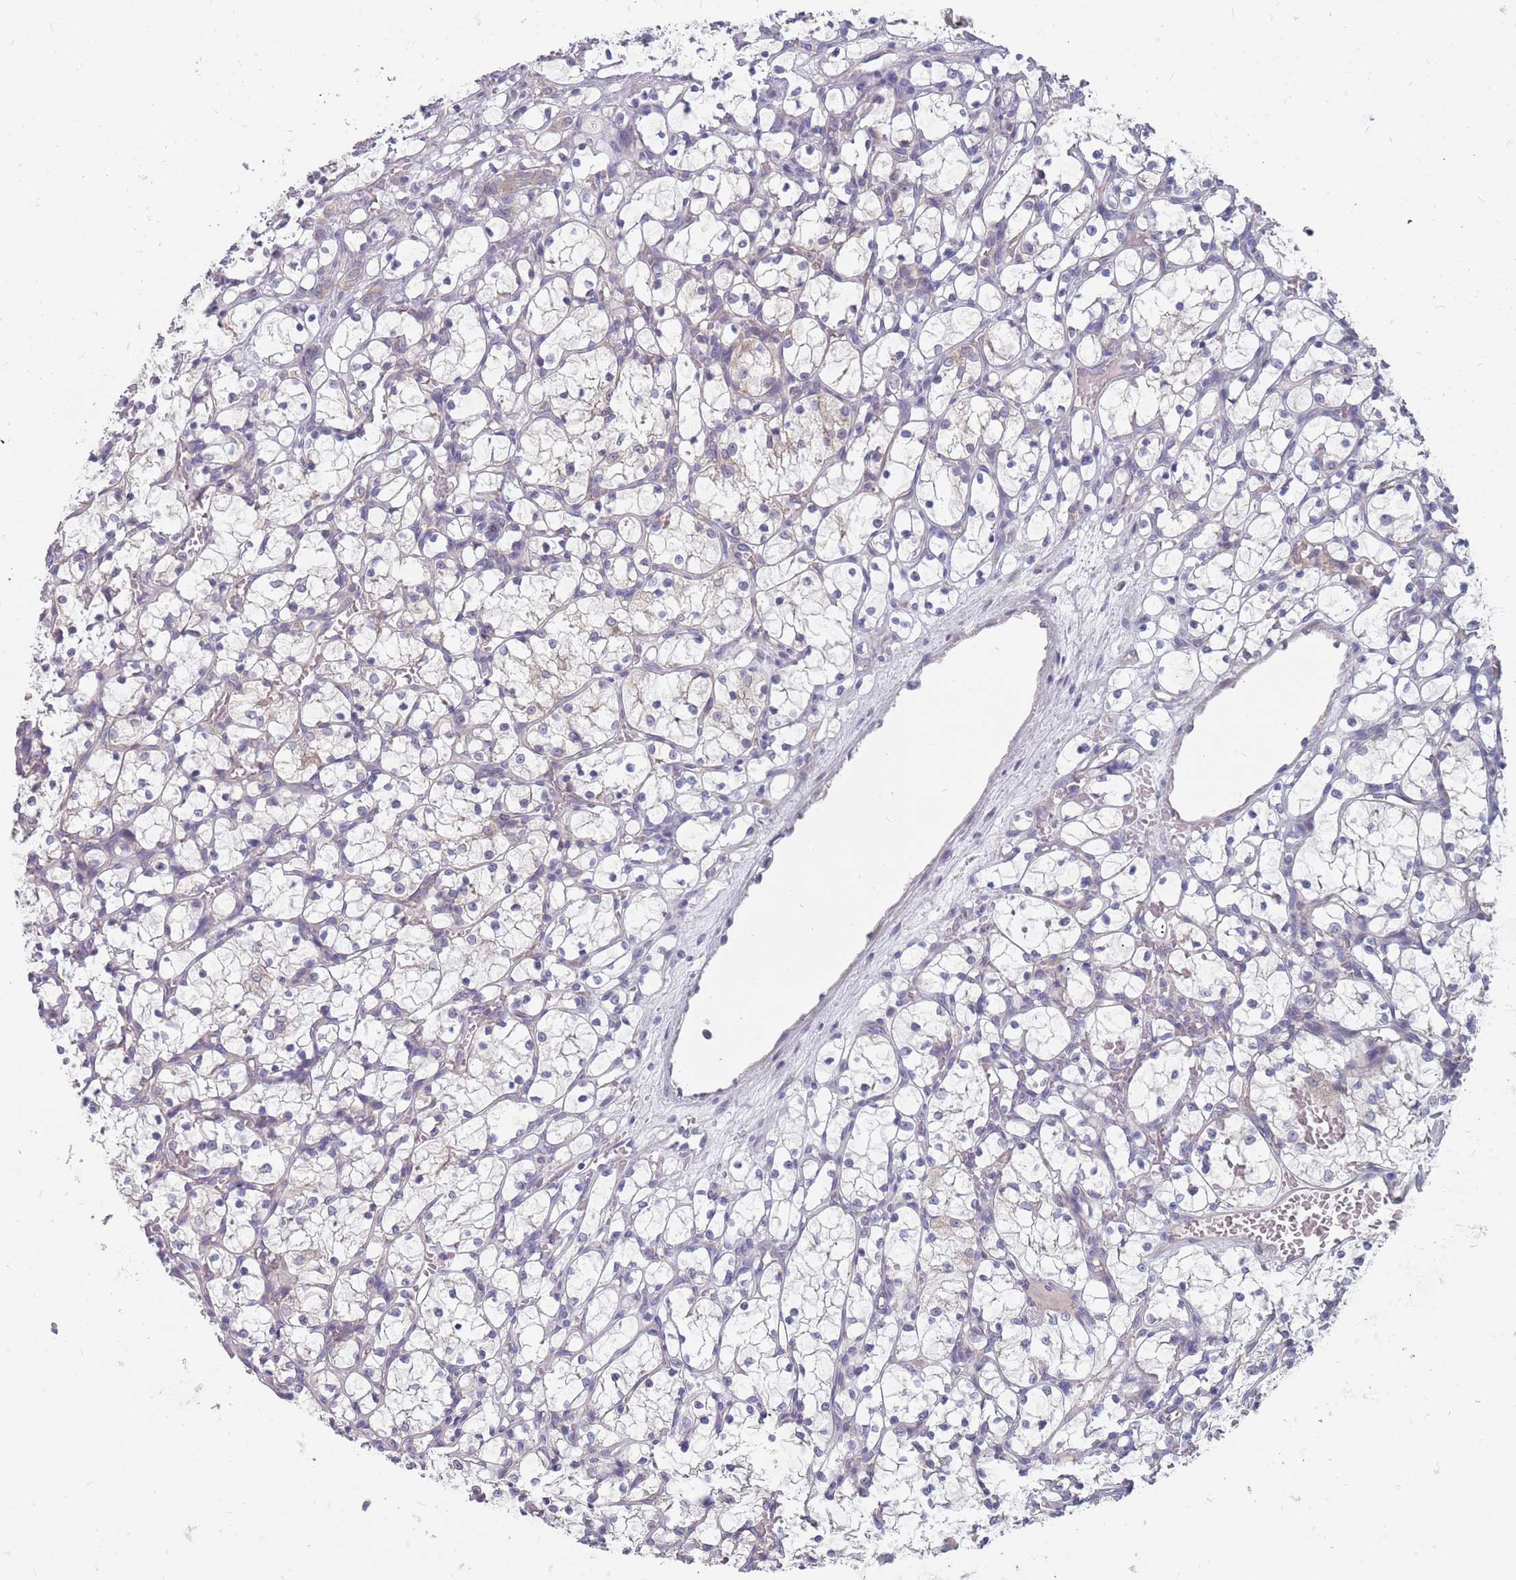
{"staining": {"intensity": "negative", "quantity": "none", "location": "none"}, "tissue": "renal cancer", "cell_type": "Tumor cells", "image_type": "cancer", "snomed": [{"axis": "morphology", "description": "Adenocarcinoma, NOS"}, {"axis": "topography", "description": "Kidney"}], "caption": "Immunohistochemistry of renal adenocarcinoma shows no staining in tumor cells.", "gene": "CMTR2", "patient": {"sex": "female", "age": 69}}